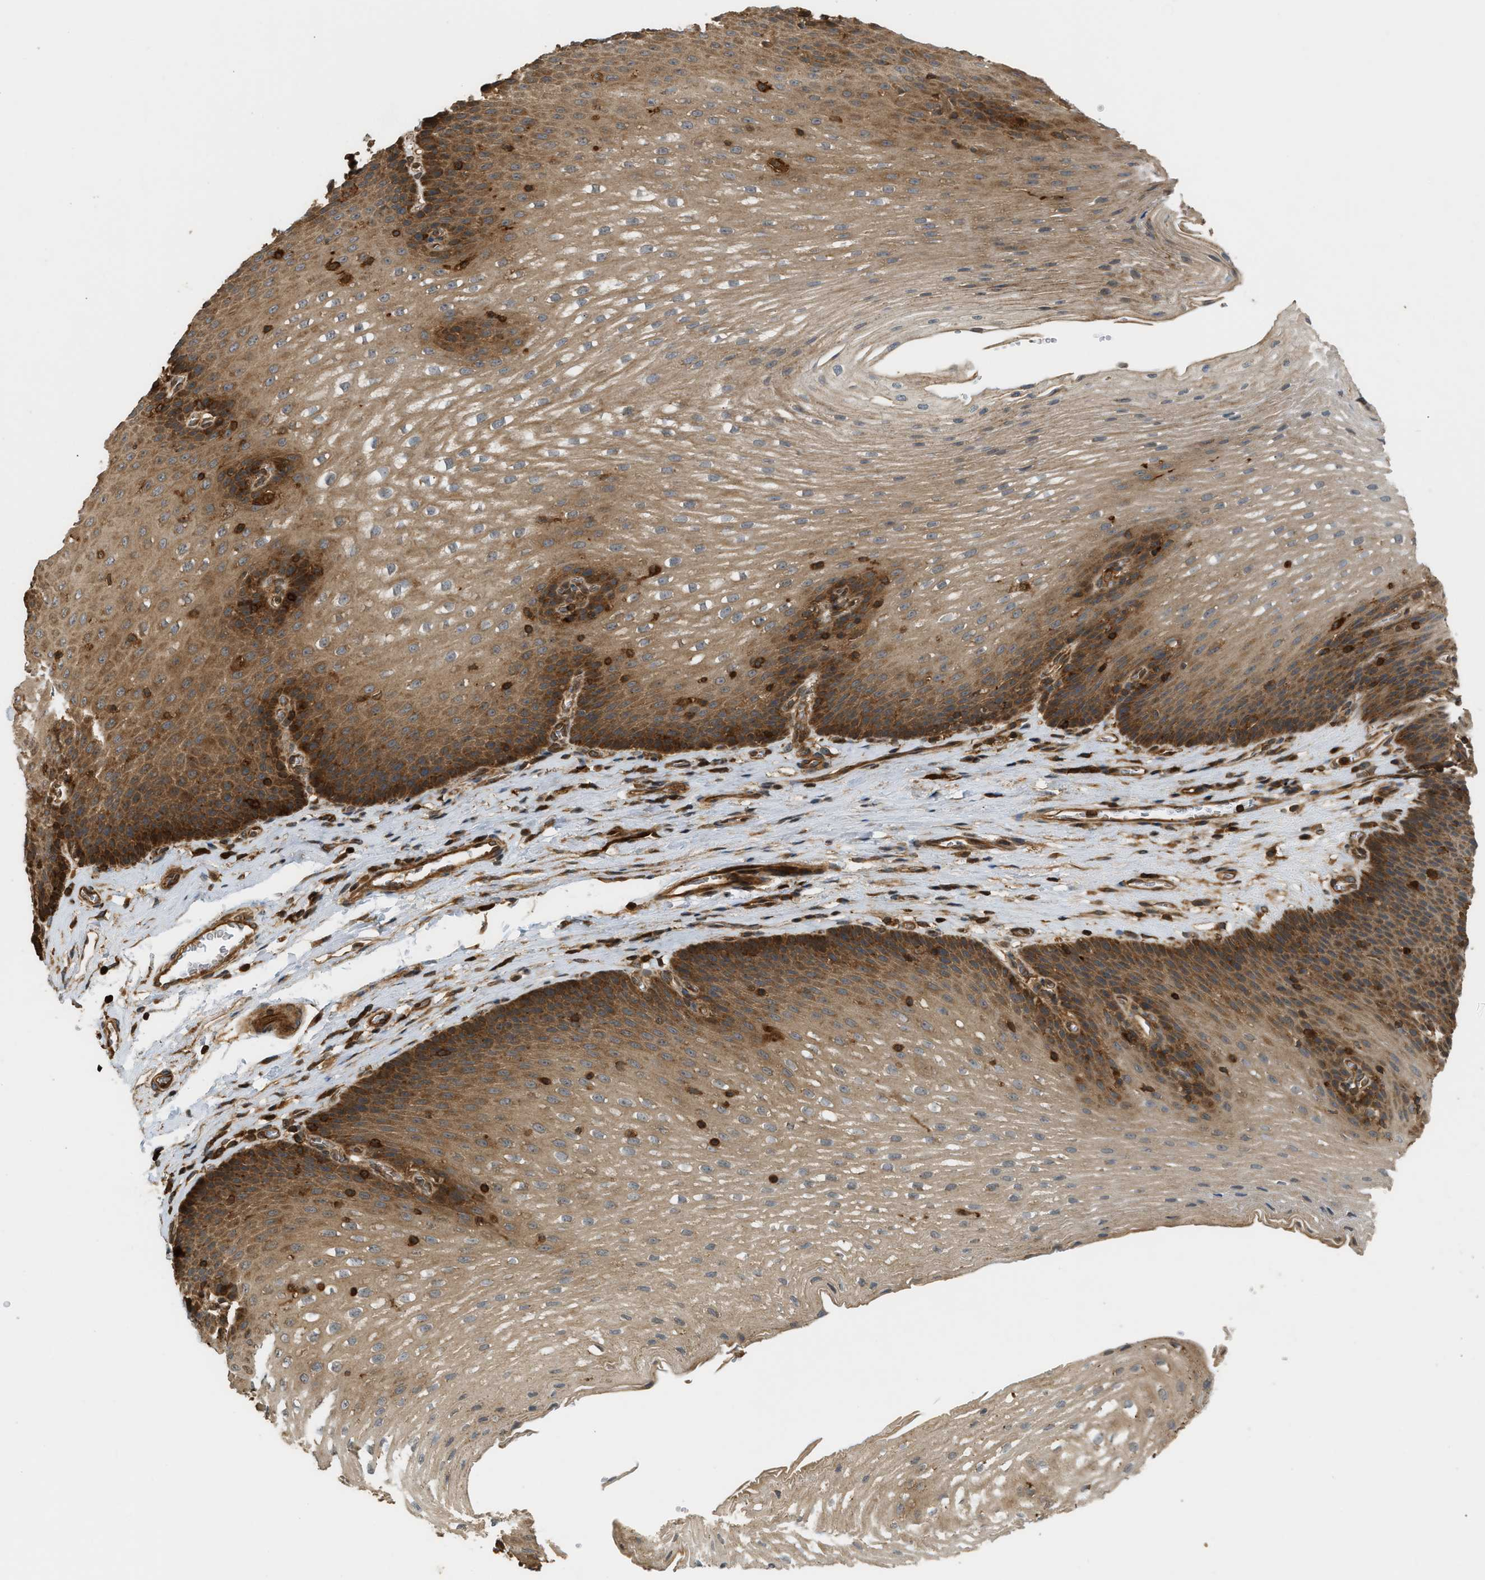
{"staining": {"intensity": "strong", "quantity": ">75%", "location": "cytoplasmic/membranous"}, "tissue": "esophagus", "cell_type": "Squamous epithelial cells", "image_type": "normal", "snomed": [{"axis": "morphology", "description": "Normal tissue, NOS"}, {"axis": "topography", "description": "Esophagus"}], "caption": "Protein expression by immunohistochemistry shows strong cytoplasmic/membranous staining in about >75% of squamous epithelial cells in unremarkable esophagus. (DAB (3,3'-diaminobenzidine) = brown stain, brightfield microscopy at high magnification).", "gene": "ENSG00000282218", "patient": {"sex": "male", "age": 48}}